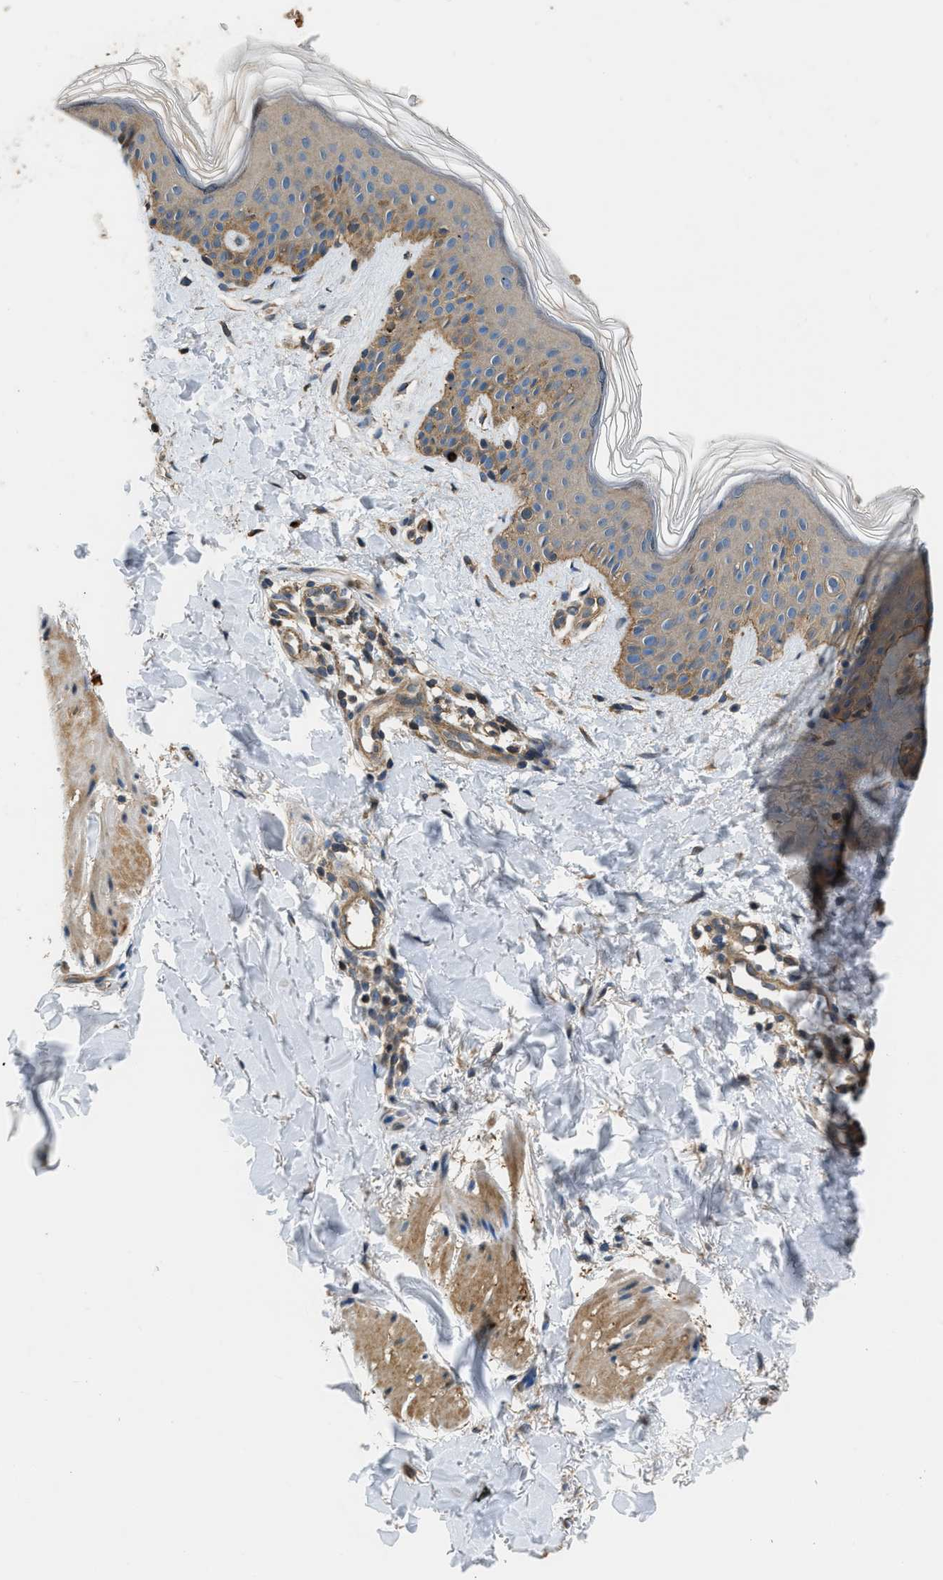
{"staining": {"intensity": "moderate", "quantity": ">75%", "location": "cytoplasmic/membranous"}, "tissue": "skin", "cell_type": "Fibroblasts", "image_type": "normal", "snomed": [{"axis": "morphology", "description": "Normal tissue, NOS"}, {"axis": "topography", "description": "Skin"}], "caption": "The histopathology image displays immunohistochemical staining of unremarkable skin. There is moderate cytoplasmic/membranous staining is present in approximately >75% of fibroblasts.", "gene": "IL3RA", "patient": {"sex": "male", "age": 40}}